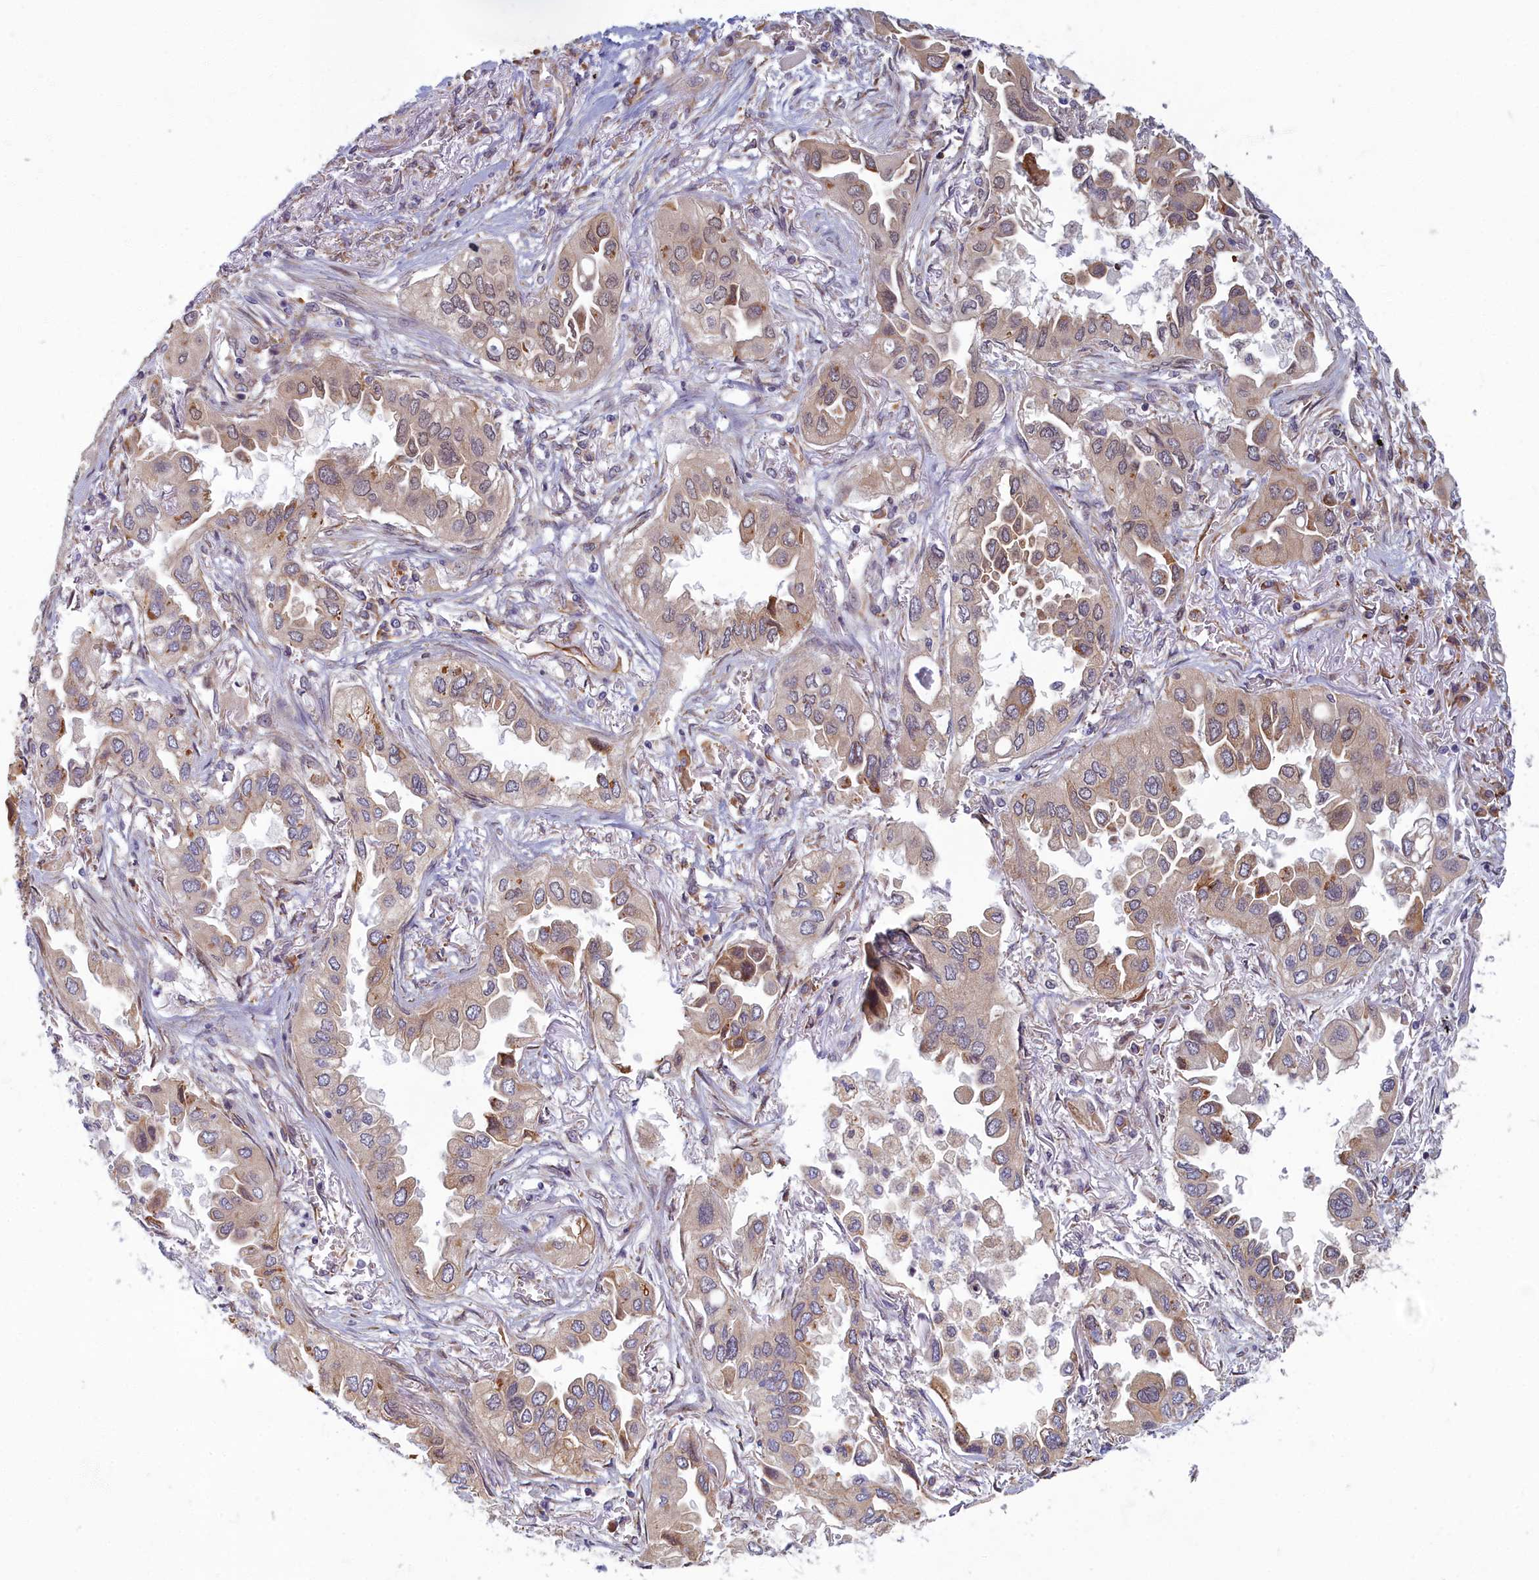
{"staining": {"intensity": "weak", "quantity": "25%-75%", "location": "cytoplasmic/membranous"}, "tissue": "lung cancer", "cell_type": "Tumor cells", "image_type": "cancer", "snomed": [{"axis": "morphology", "description": "Adenocarcinoma, NOS"}, {"axis": "topography", "description": "Lung"}], "caption": "A histopathology image of human adenocarcinoma (lung) stained for a protein displays weak cytoplasmic/membranous brown staining in tumor cells. The protein is stained brown, and the nuclei are stained in blue (DAB (3,3'-diaminobenzidine) IHC with brightfield microscopy, high magnification).", "gene": "MAK16", "patient": {"sex": "female", "age": 76}}